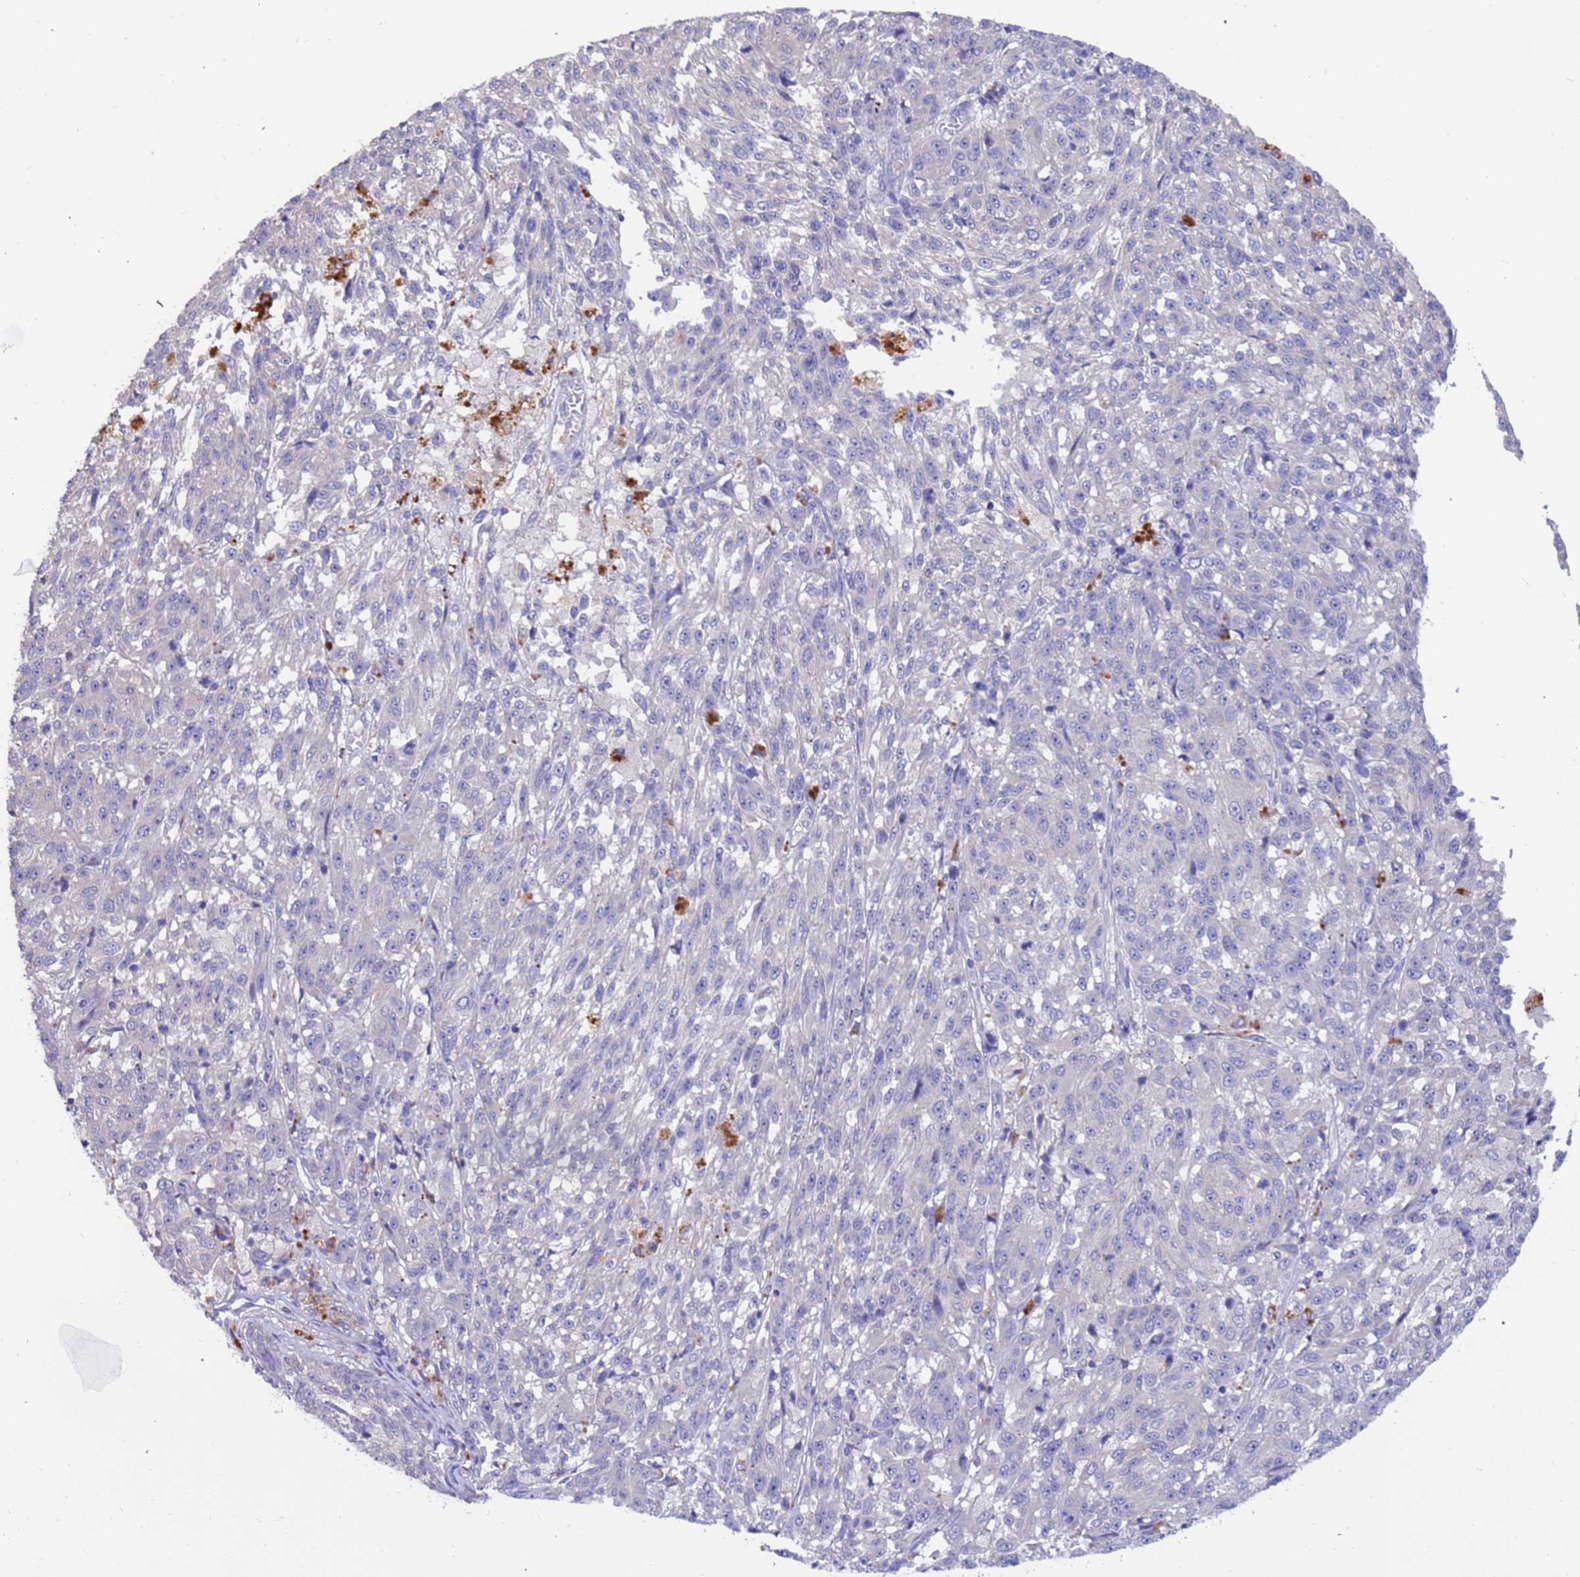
{"staining": {"intensity": "negative", "quantity": "none", "location": "none"}, "tissue": "melanoma", "cell_type": "Tumor cells", "image_type": "cancer", "snomed": [{"axis": "morphology", "description": "Malignant melanoma, NOS"}, {"axis": "topography", "description": "Skin"}], "caption": "DAB (3,3'-diaminobenzidine) immunohistochemical staining of human melanoma shows no significant expression in tumor cells.", "gene": "SRL", "patient": {"sex": "male", "age": 53}}